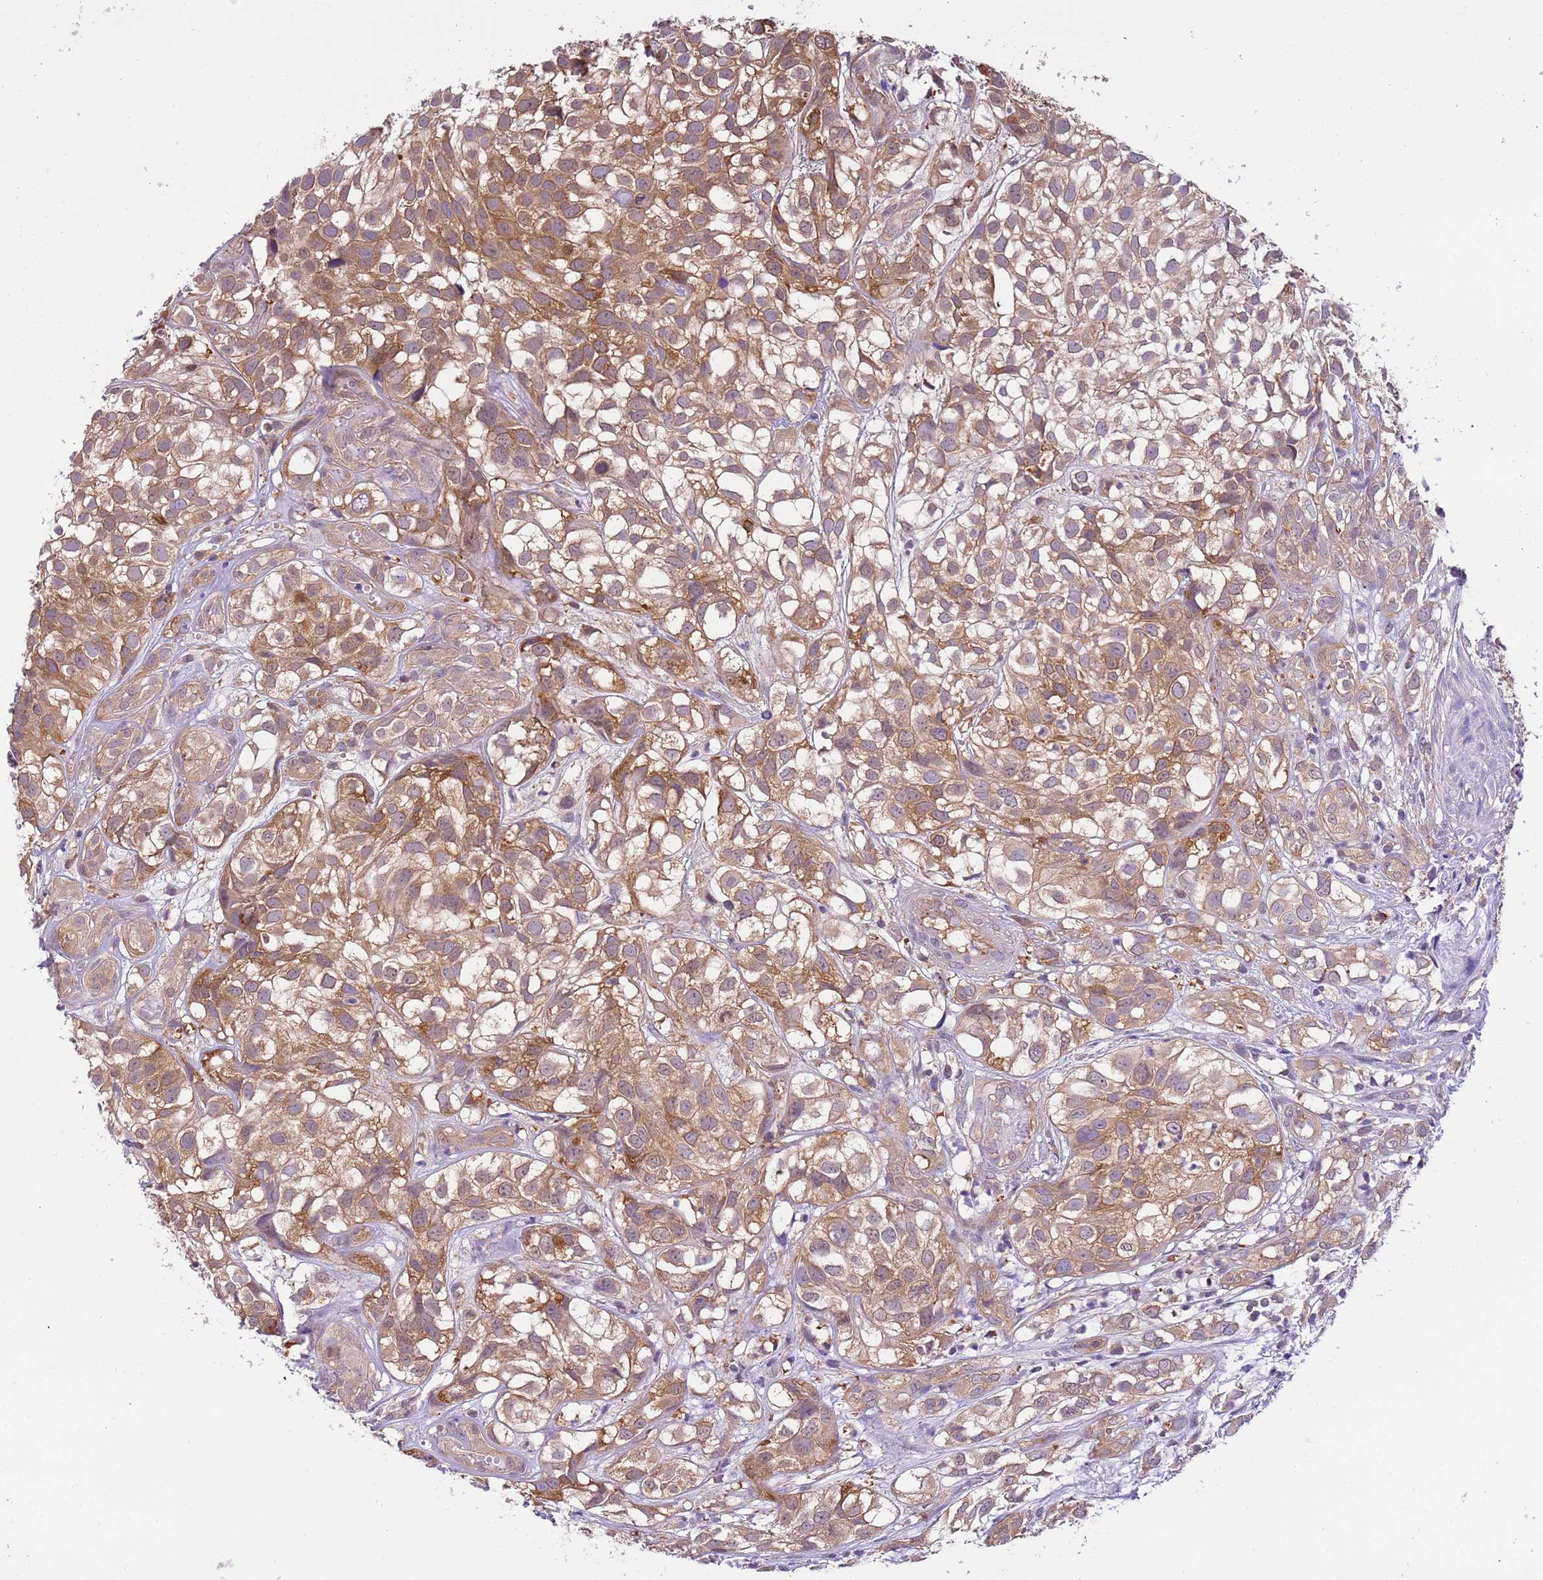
{"staining": {"intensity": "moderate", "quantity": ">75%", "location": "cytoplasmic/membranous"}, "tissue": "urothelial cancer", "cell_type": "Tumor cells", "image_type": "cancer", "snomed": [{"axis": "morphology", "description": "Urothelial carcinoma, High grade"}, {"axis": "topography", "description": "Urinary bladder"}], "caption": "A medium amount of moderate cytoplasmic/membranous positivity is appreciated in about >75% of tumor cells in high-grade urothelial carcinoma tissue.", "gene": "STIP1", "patient": {"sex": "male", "age": 56}}